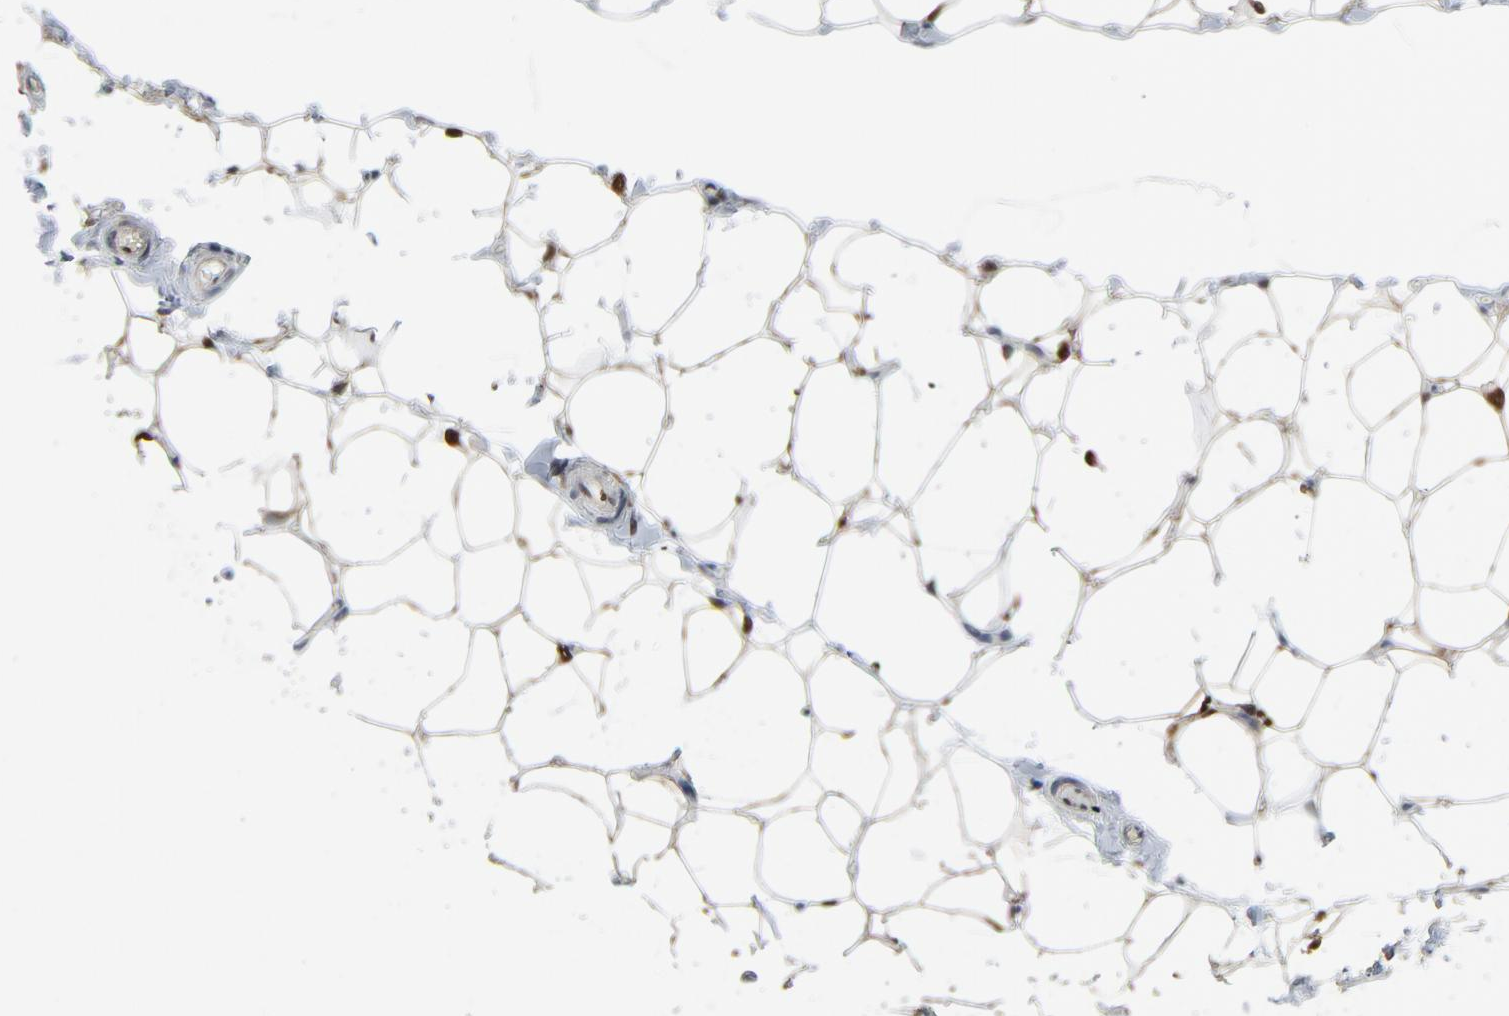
{"staining": {"intensity": "moderate", "quantity": ">75%", "location": "cytoplasmic/membranous"}, "tissue": "adipose tissue", "cell_type": "Adipocytes", "image_type": "normal", "snomed": [{"axis": "morphology", "description": "Normal tissue, NOS"}, {"axis": "topography", "description": "Soft tissue"}], "caption": "IHC photomicrograph of unremarkable human adipose tissue stained for a protein (brown), which displays medium levels of moderate cytoplasmic/membranous positivity in approximately >75% of adipocytes.", "gene": "STAT5A", "patient": {"sex": "male", "age": 26}}